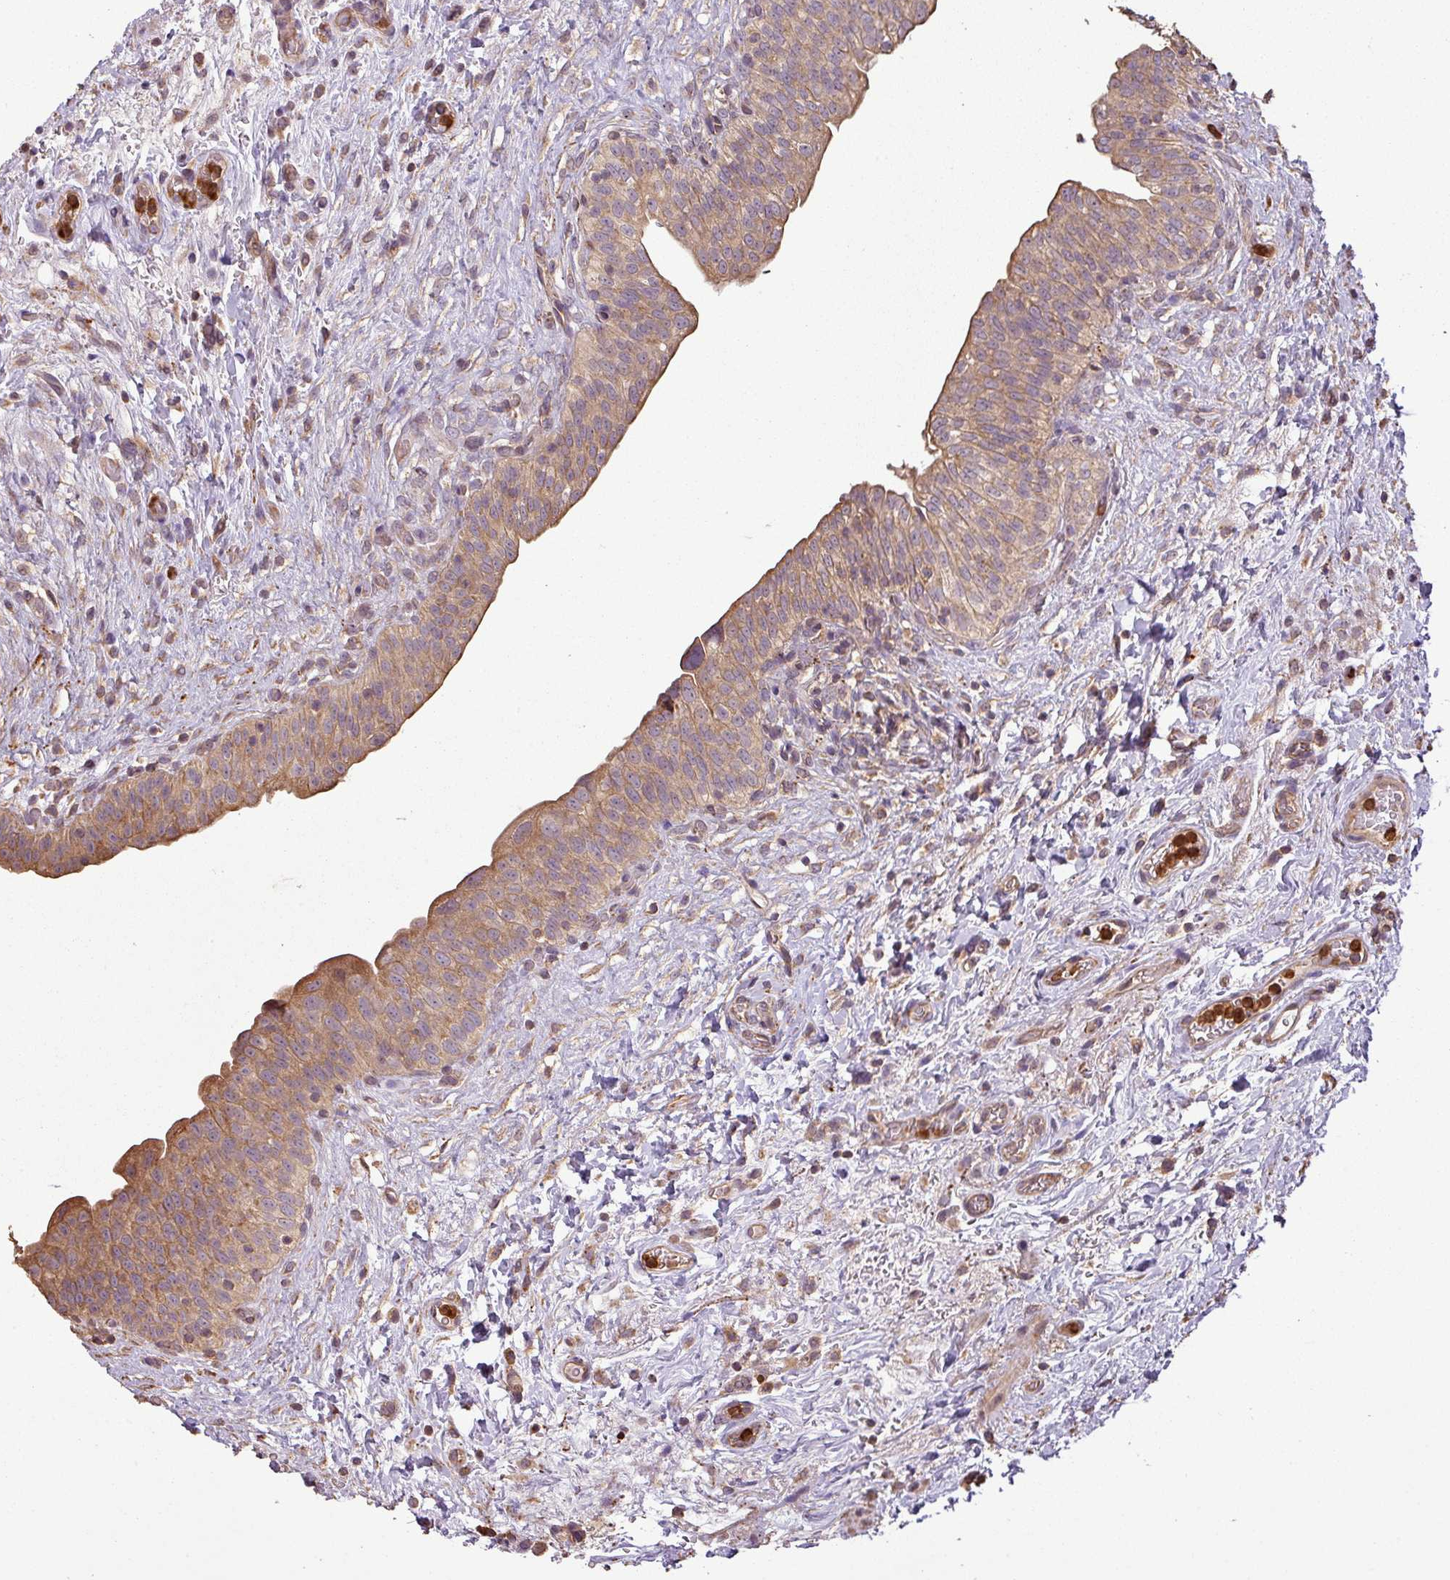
{"staining": {"intensity": "moderate", "quantity": ">75%", "location": "cytoplasmic/membranous"}, "tissue": "urinary bladder", "cell_type": "Urothelial cells", "image_type": "normal", "snomed": [{"axis": "morphology", "description": "Normal tissue, NOS"}, {"axis": "topography", "description": "Urinary bladder"}], "caption": "A medium amount of moderate cytoplasmic/membranous positivity is seen in about >75% of urothelial cells in benign urinary bladder. The staining was performed using DAB (3,3'-diaminobenzidine), with brown indicating positive protein expression. Nuclei are stained blue with hematoxylin.", "gene": "PLEKHM1", "patient": {"sex": "male", "age": 69}}